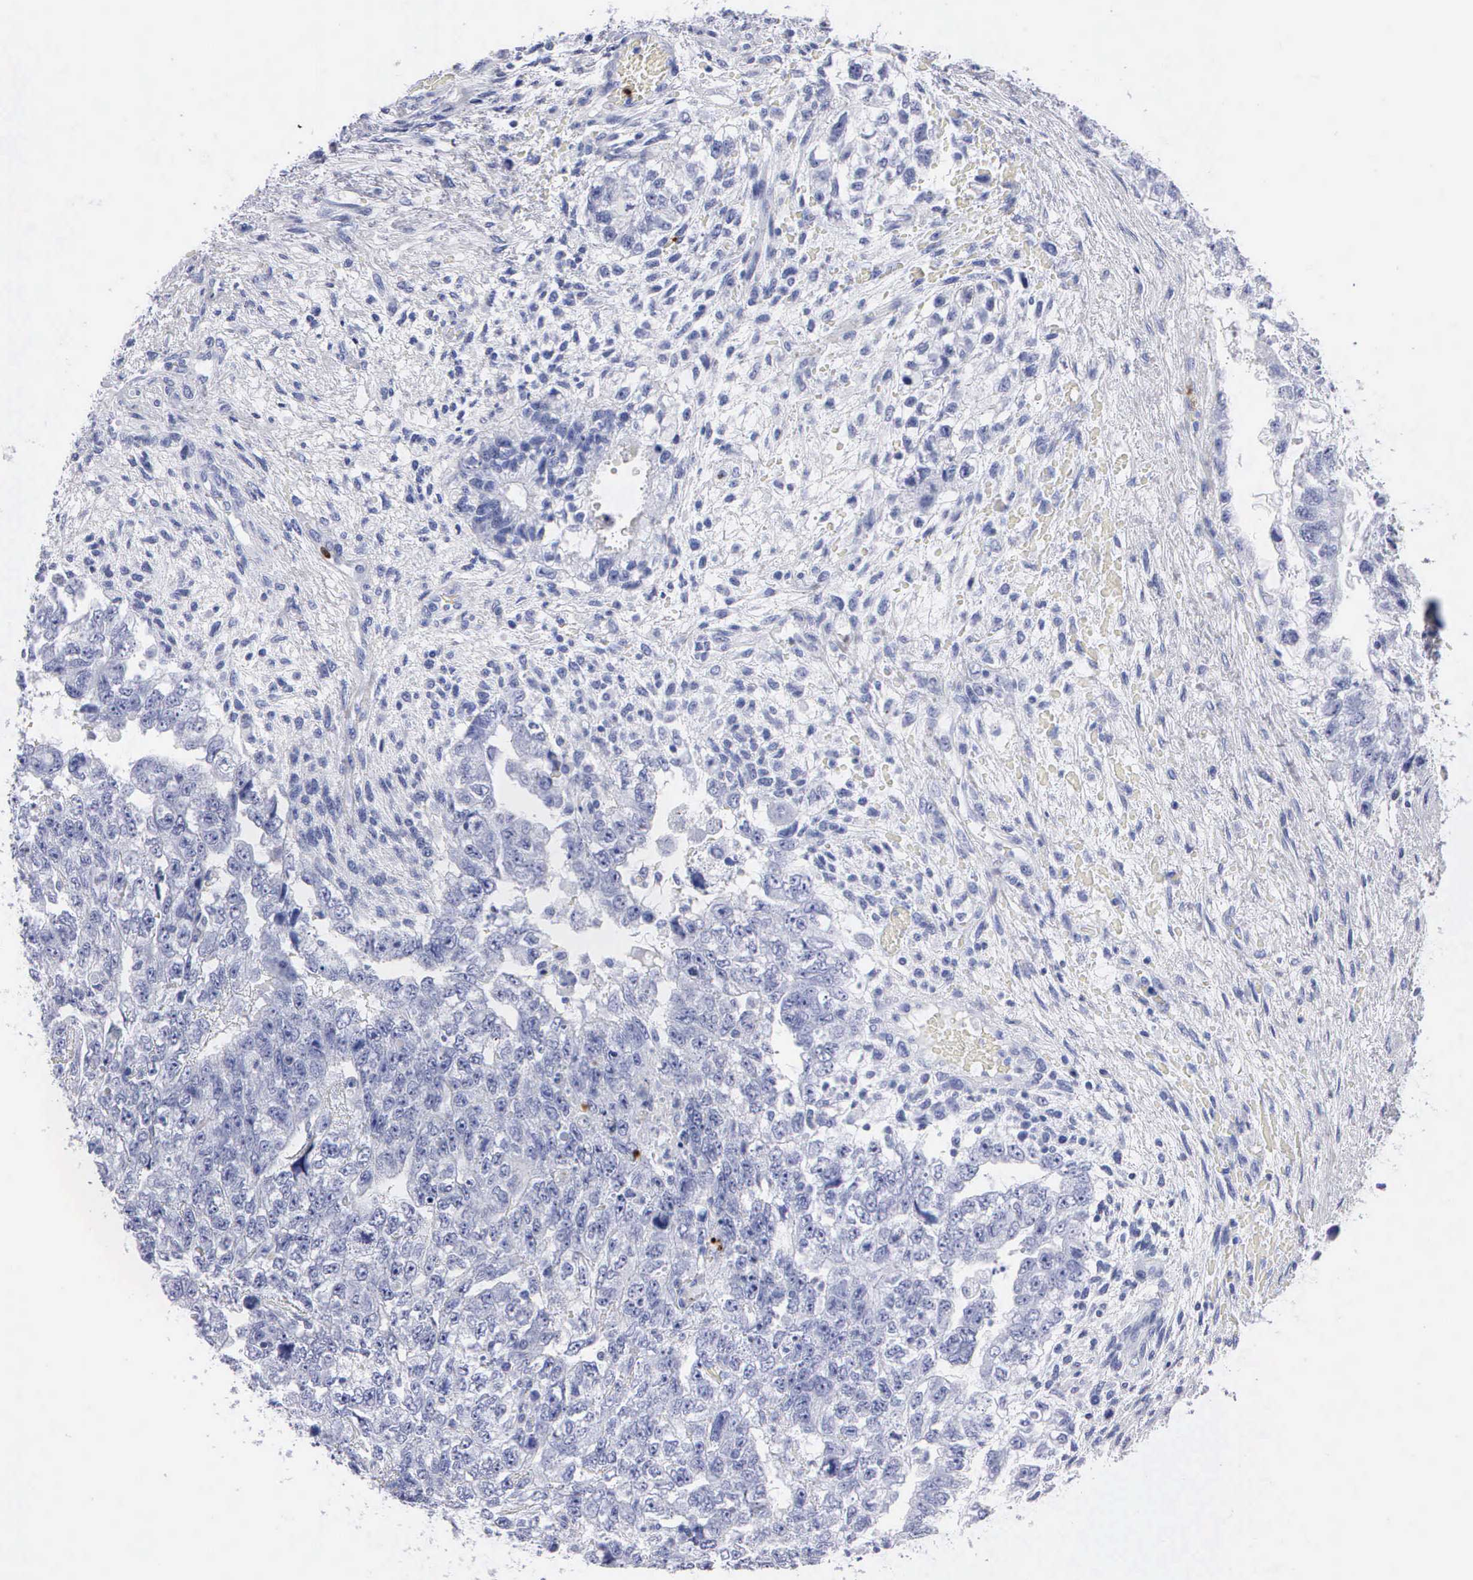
{"staining": {"intensity": "negative", "quantity": "none", "location": "none"}, "tissue": "testis cancer", "cell_type": "Tumor cells", "image_type": "cancer", "snomed": [{"axis": "morphology", "description": "Carcinoma, Embryonal, NOS"}, {"axis": "topography", "description": "Testis"}], "caption": "High magnification brightfield microscopy of embryonal carcinoma (testis) stained with DAB (3,3'-diaminobenzidine) (brown) and counterstained with hematoxylin (blue): tumor cells show no significant positivity. (DAB immunohistochemistry with hematoxylin counter stain).", "gene": "CTSG", "patient": {"sex": "male", "age": 36}}